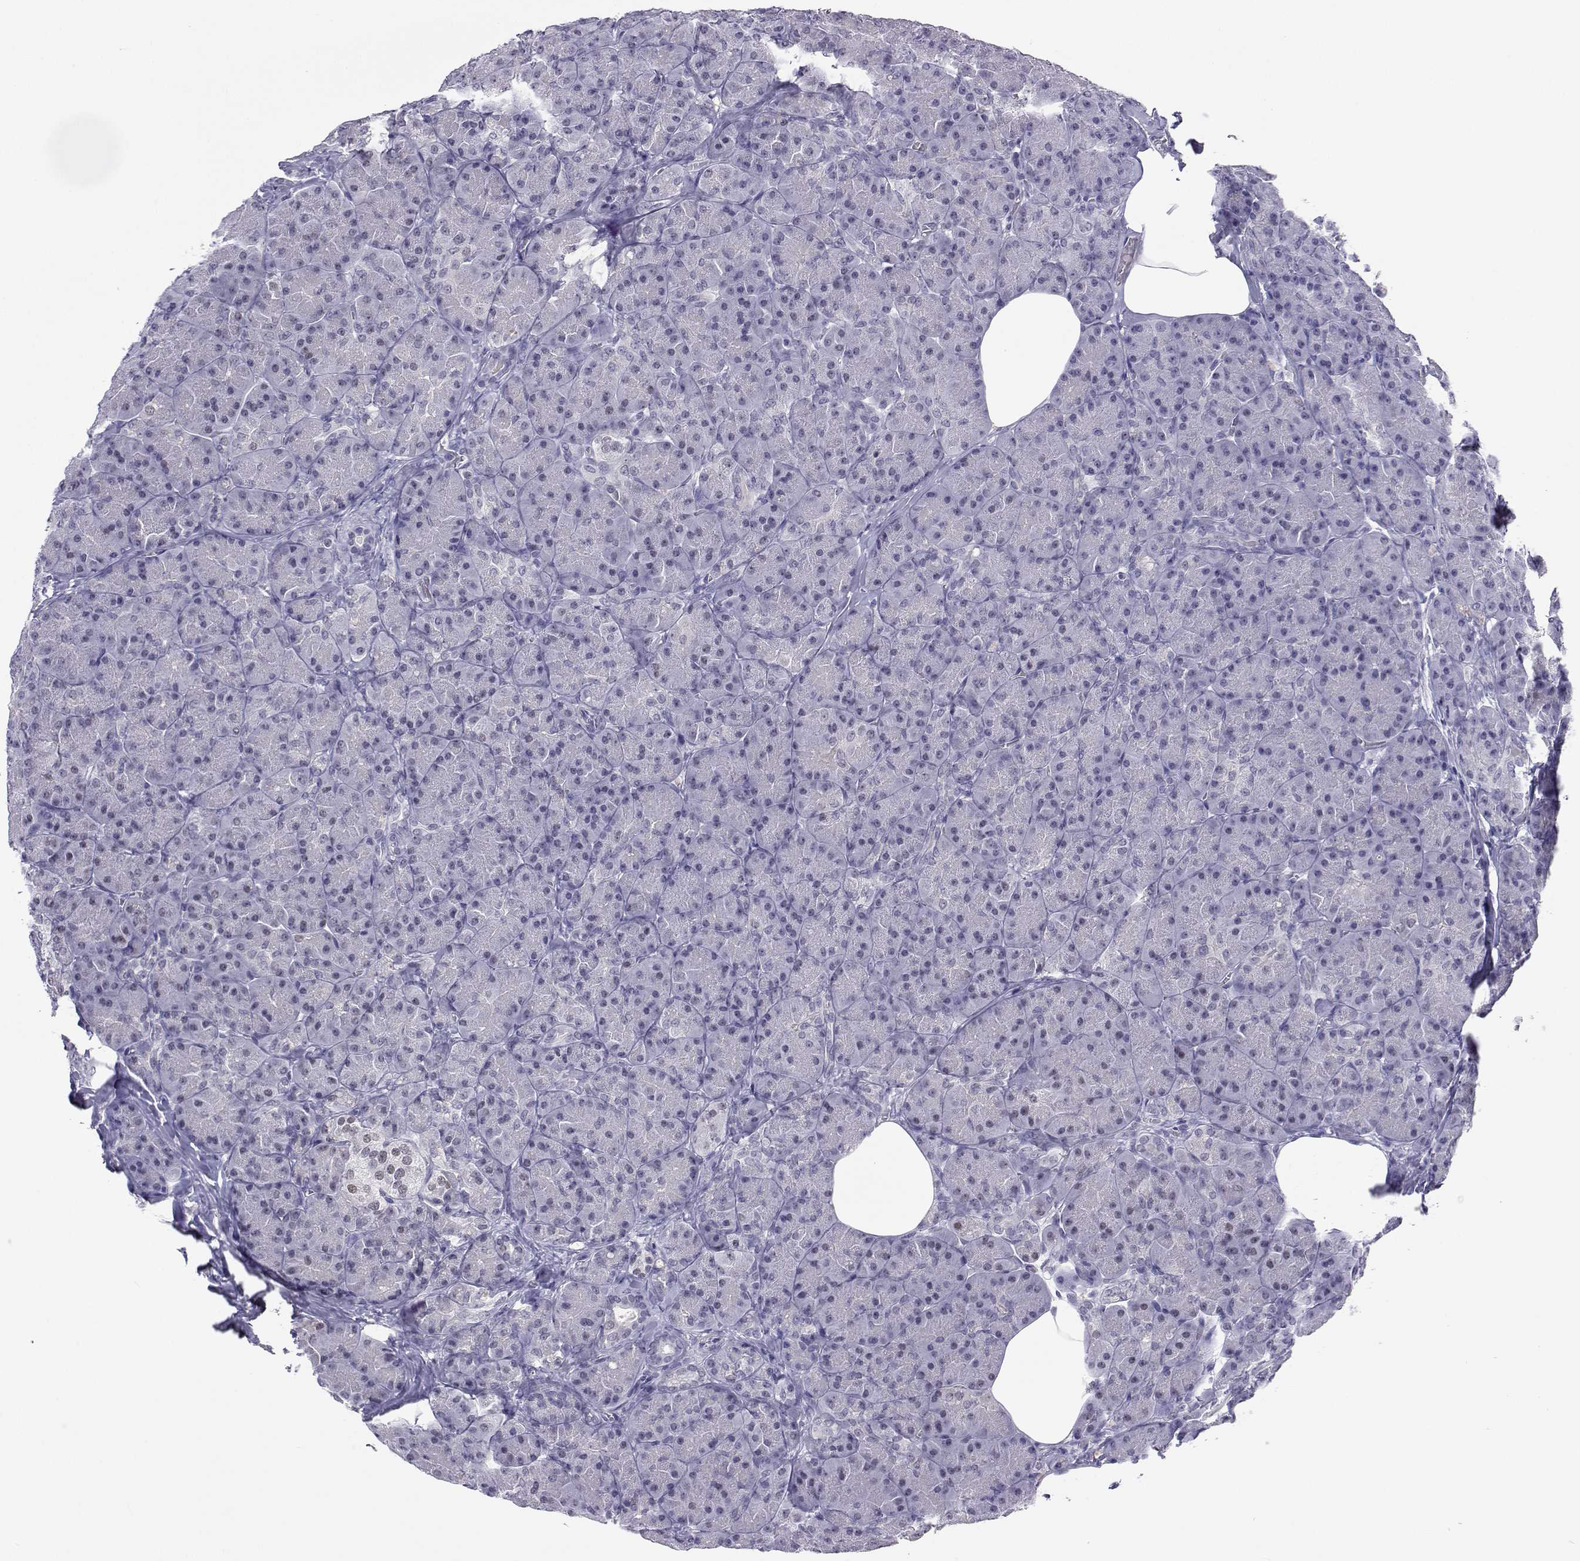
{"staining": {"intensity": "negative", "quantity": "none", "location": "none"}, "tissue": "pancreas", "cell_type": "Exocrine glandular cells", "image_type": "normal", "snomed": [{"axis": "morphology", "description": "Normal tissue, NOS"}, {"axis": "topography", "description": "Pancreas"}], "caption": "The histopathology image demonstrates no significant positivity in exocrine glandular cells of pancreas. (DAB immunohistochemistry (IHC) visualized using brightfield microscopy, high magnification).", "gene": "MED26", "patient": {"sex": "male", "age": 57}}